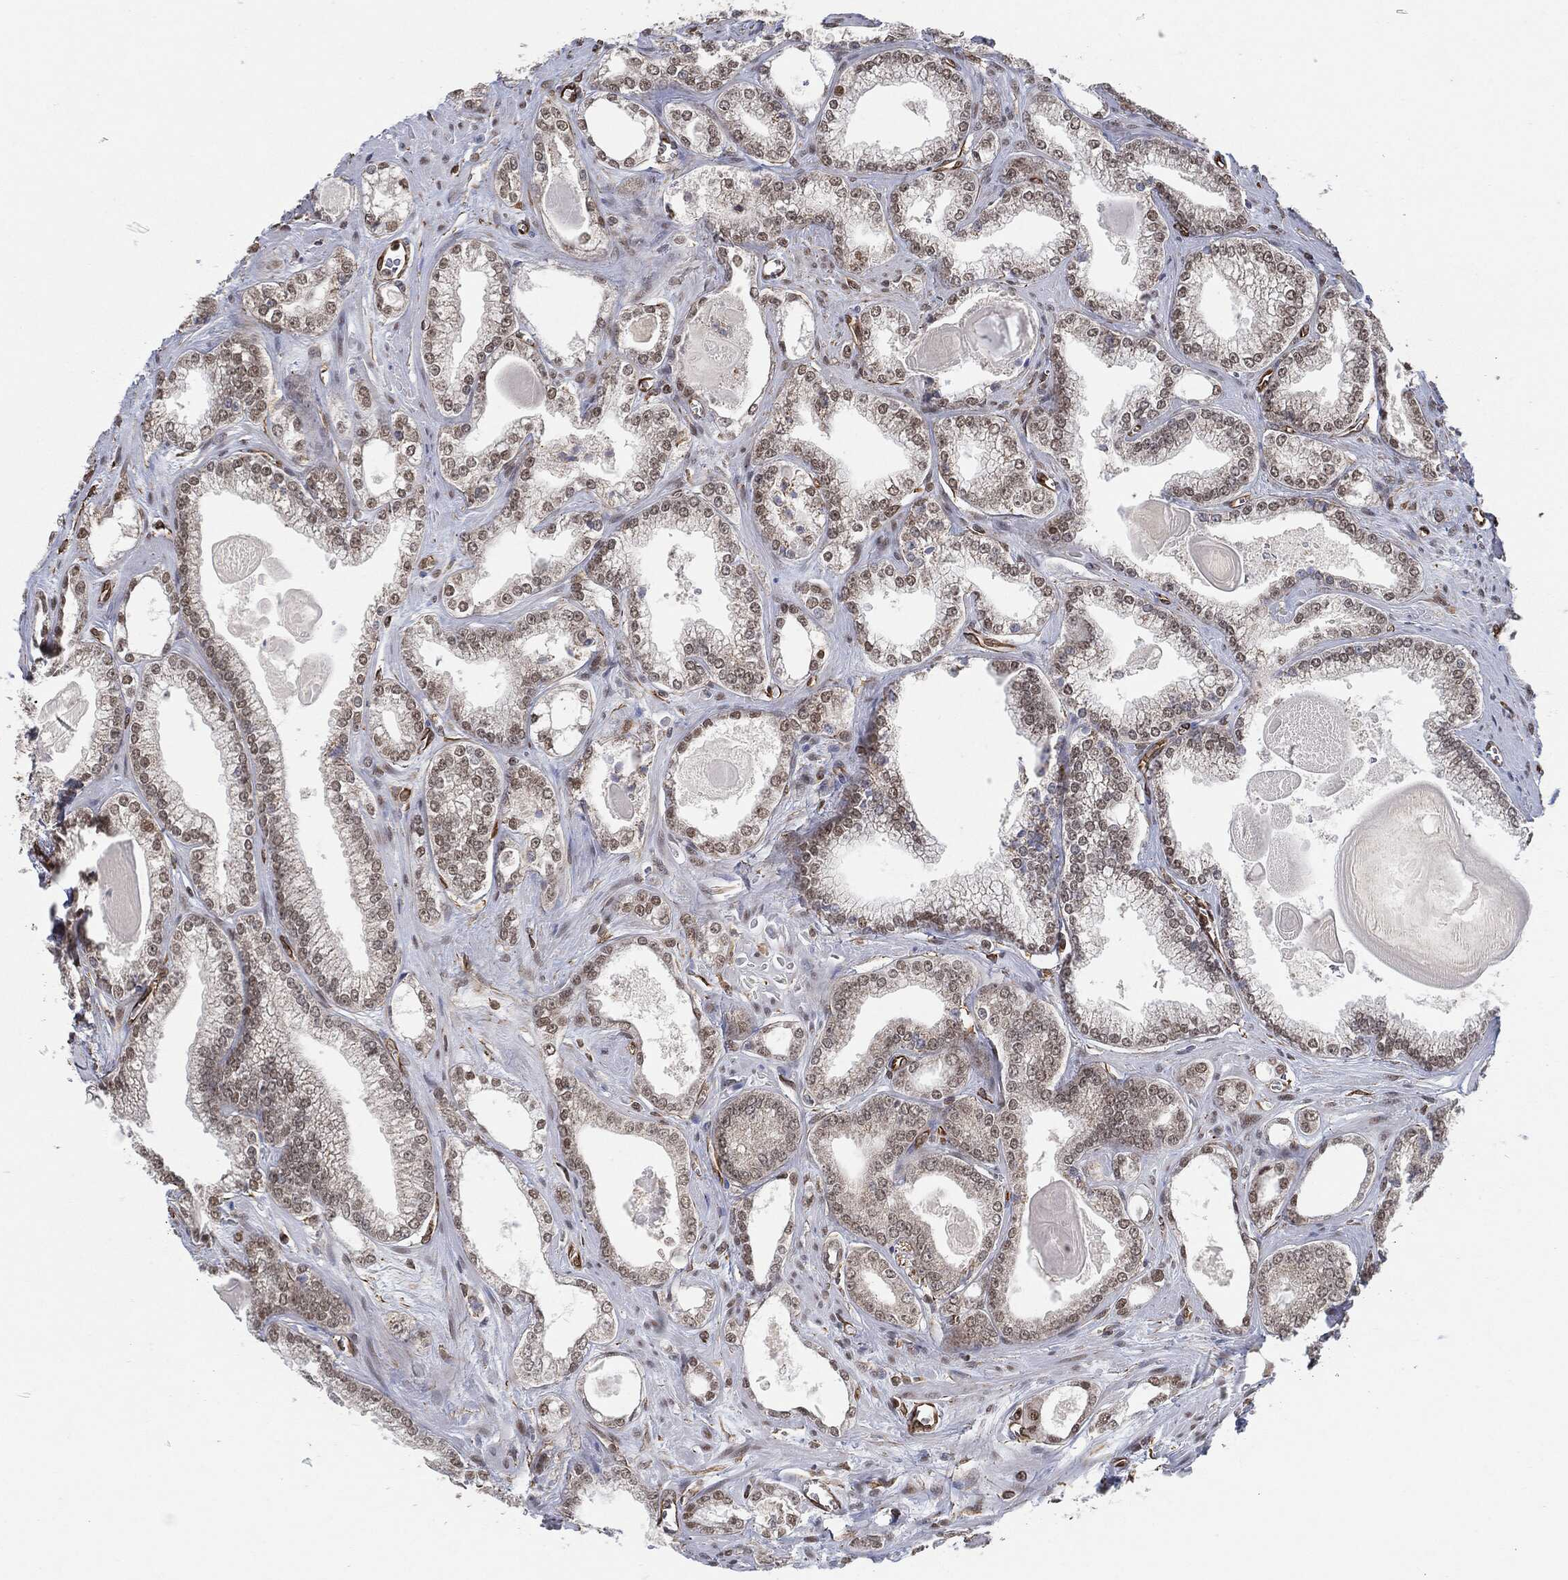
{"staining": {"intensity": "weak", "quantity": "25%-75%", "location": "nuclear"}, "tissue": "prostate cancer", "cell_type": "Tumor cells", "image_type": "cancer", "snomed": [{"axis": "morphology", "description": "Adenocarcinoma, Medium grade"}, {"axis": "topography", "description": "Prostate"}], "caption": "High-magnification brightfield microscopy of prostate adenocarcinoma (medium-grade) stained with DAB (3,3'-diaminobenzidine) (brown) and counterstained with hematoxylin (blue). tumor cells exhibit weak nuclear expression is seen in about25%-75% of cells. The protein of interest is stained brown, and the nuclei are stained in blue (DAB (3,3'-diaminobenzidine) IHC with brightfield microscopy, high magnification).", "gene": "TP53RK", "patient": {"sex": "male", "age": 71}}